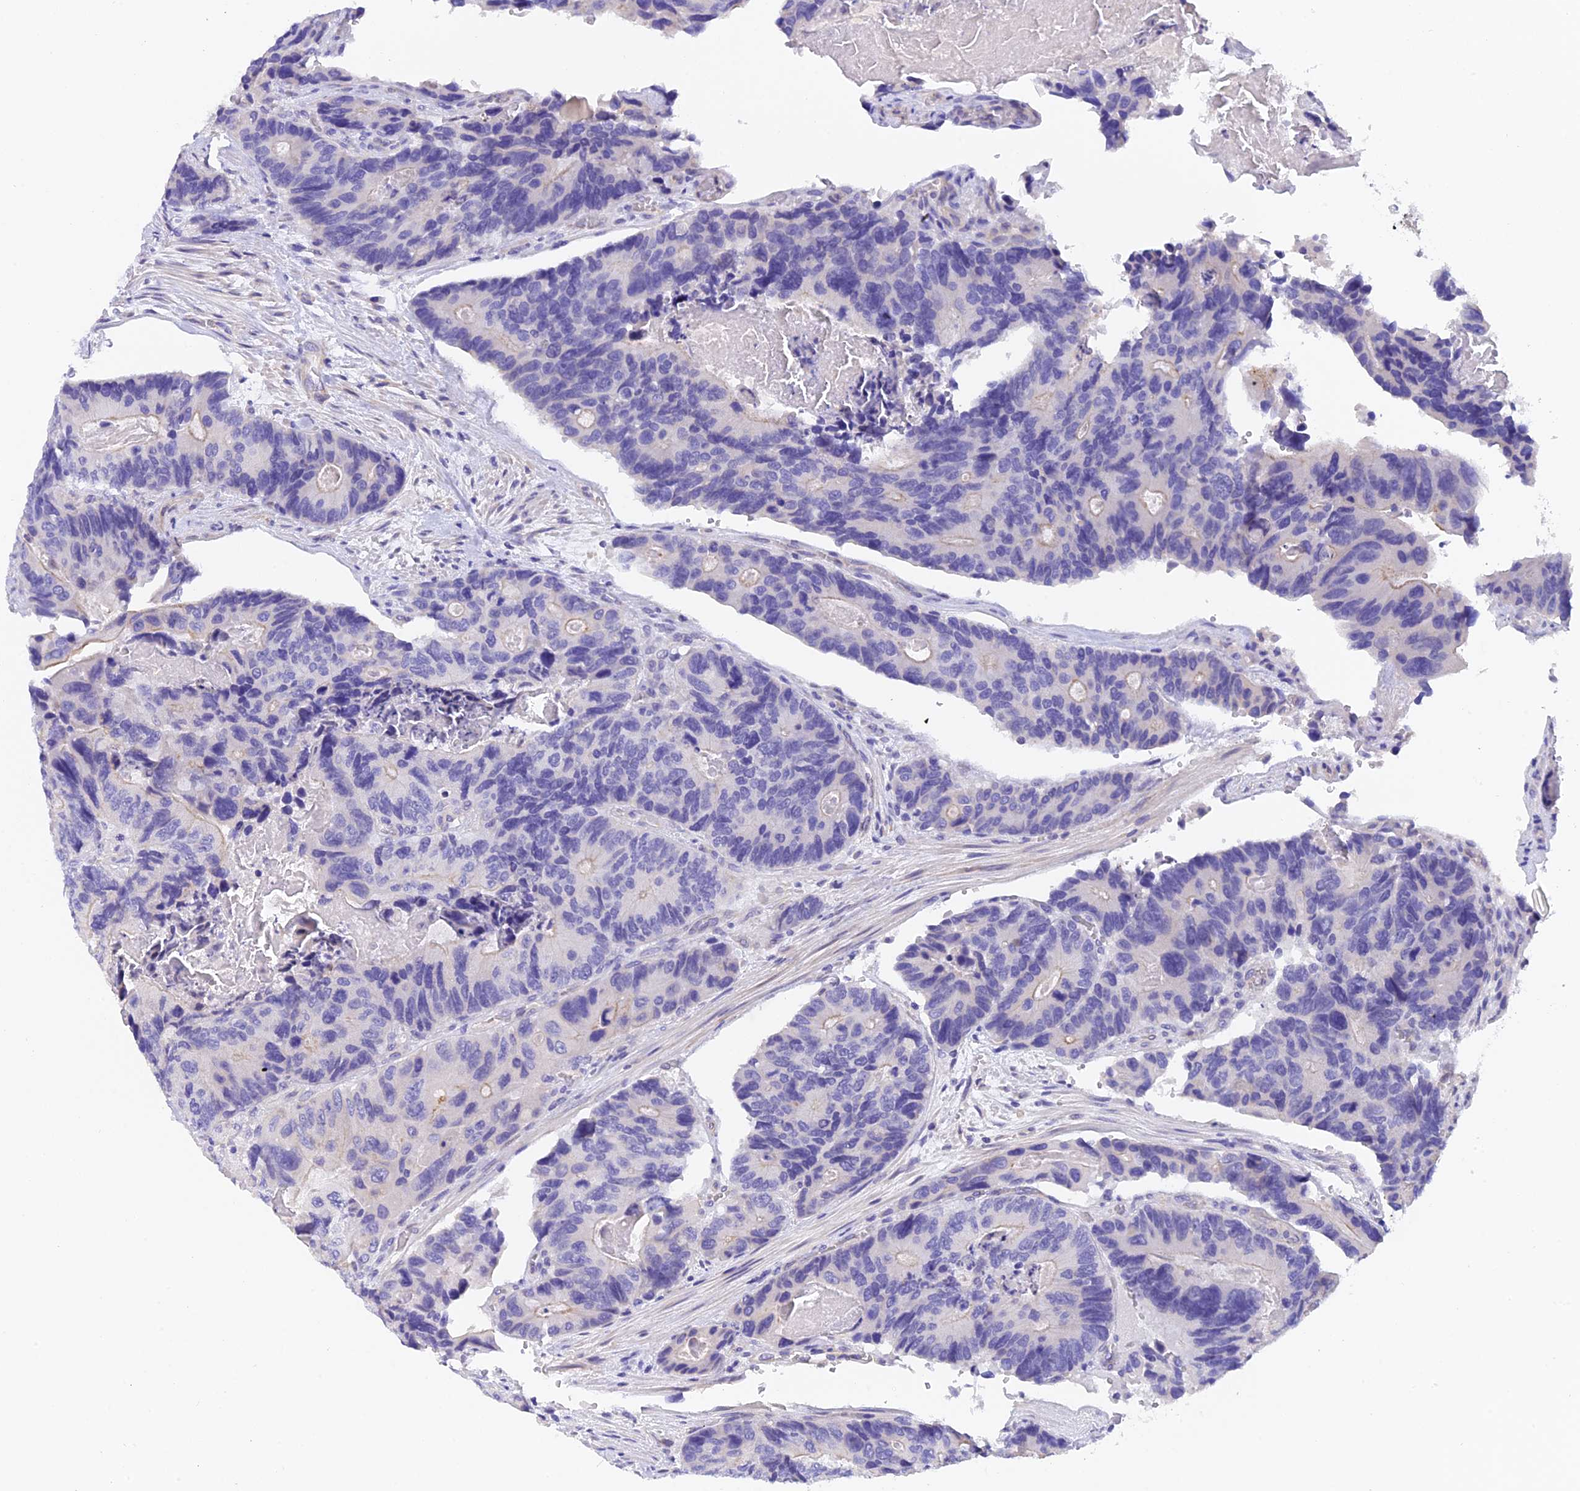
{"staining": {"intensity": "negative", "quantity": "none", "location": "none"}, "tissue": "colorectal cancer", "cell_type": "Tumor cells", "image_type": "cancer", "snomed": [{"axis": "morphology", "description": "Adenocarcinoma, NOS"}, {"axis": "topography", "description": "Colon"}], "caption": "High magnification brightfield microscopy of colorectal cancer (adenocarcinoma) stained with DAB (brown) and counterstained with hematoxylin (blue): tumor cells show no significant positivity. Nuclei are stained in blue.", "gene": "C17orf67", "patient": {"sex": "male", "age": 84}}